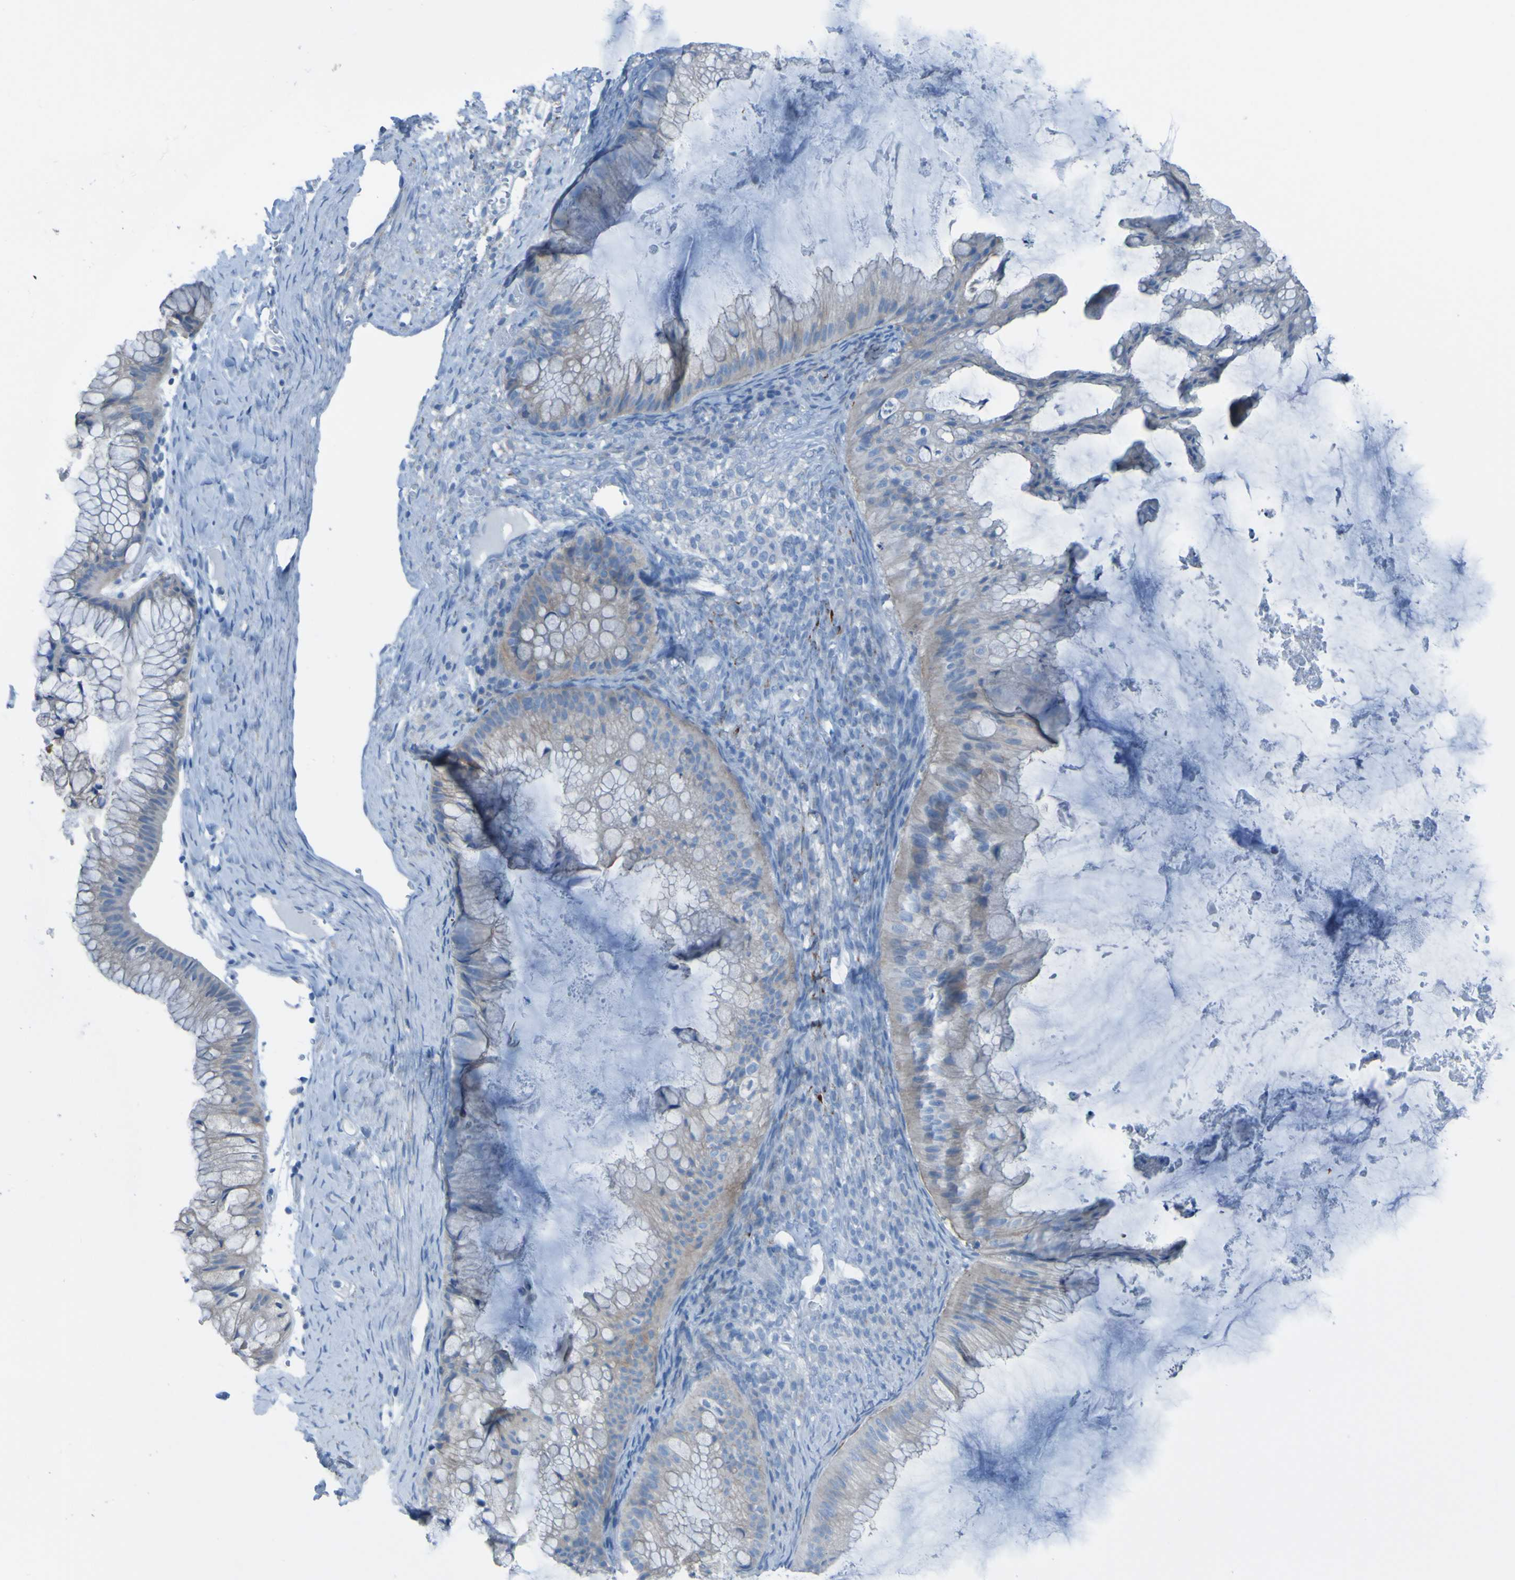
{"staining": {"intensity": "weak", "quantity": "<25%", "location": "cytoplasmic/membranous"}, "tissue": "ovarian cancer", "cell_type": "Tumor cells", "image_type": "cancer", "snomed": [{"axis": "morphology", "description": "Cystadenocarcinoma, mucinous, NOS"}, {"axis": "topography", "description": "Ovary"}], "caption": "Immunohistochemistry (IHC) image of human mucinous cystadenocarcinoma (ovarian) stained for a protein (brown), which exhibits no staining in tumor cells. (Brightfield microscopy of DAB immunohistochemistry at high magnification).", "gene": "ACMSD", "patient": {"sex": "female", "age": 61}}